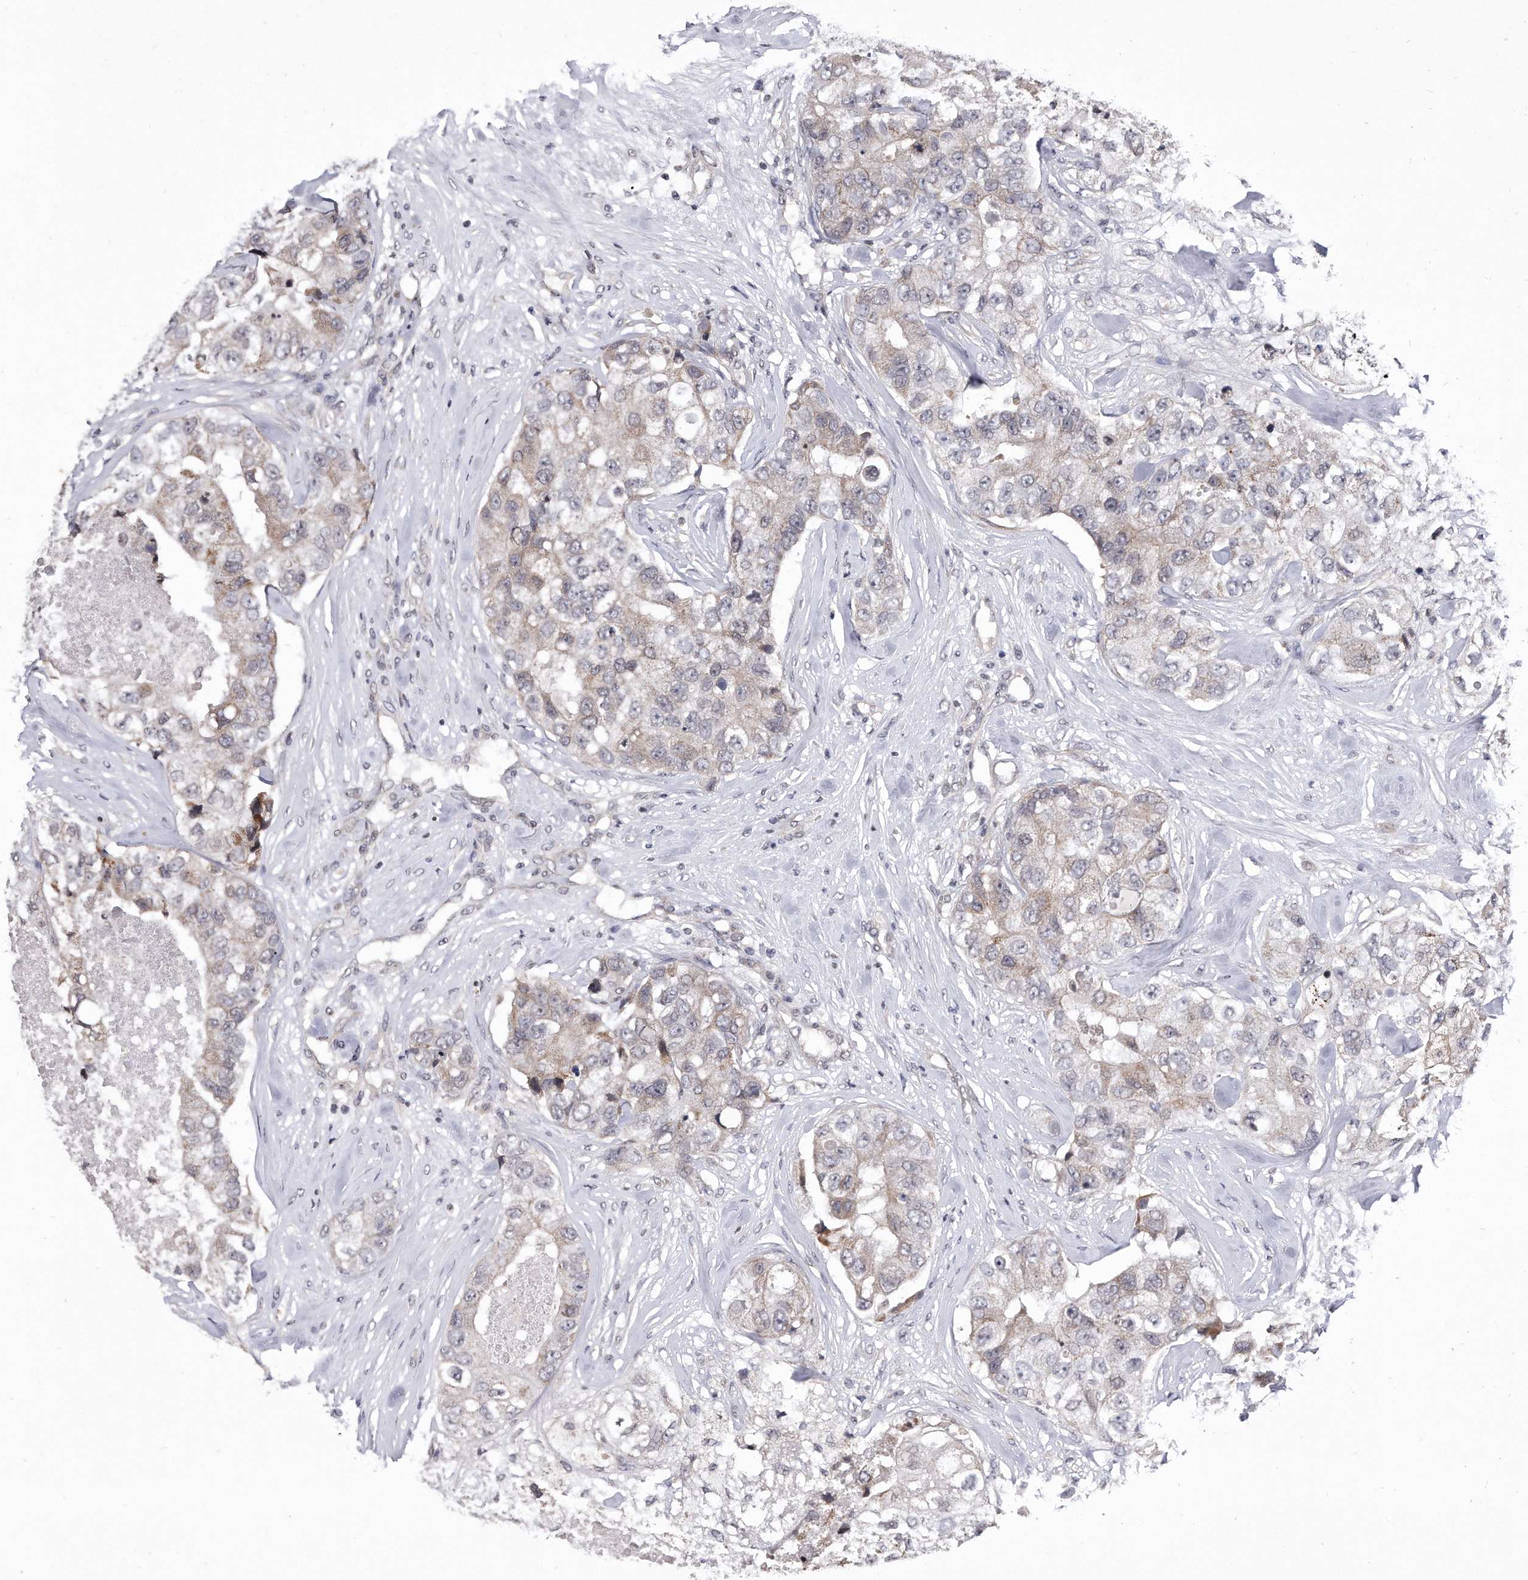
{"staining": {"intensity": "weak", "quantity": "<25%", "location": "cytoplasmic/membranous"}, "tissue": "breast cancer", "cell_type": "Tumor cells", "image_type": "cancer", "snomed": [{"axis": "morphology", "description": "Duct carcinoma"}, {"axis": "topography", "description": "Breast"}], "caption": "Tumor cells show no significant positivity in breast invasive ductal carcinoma. Brightfield microscopy of immunohistochemistry (IHC) stained with DAB (3,3'-diaminobenzidine) (brown) and hematoxylin (blue), captured at high magnification.", "gene": "DAB1", "patient": {"sex": "female", "age": 62}}